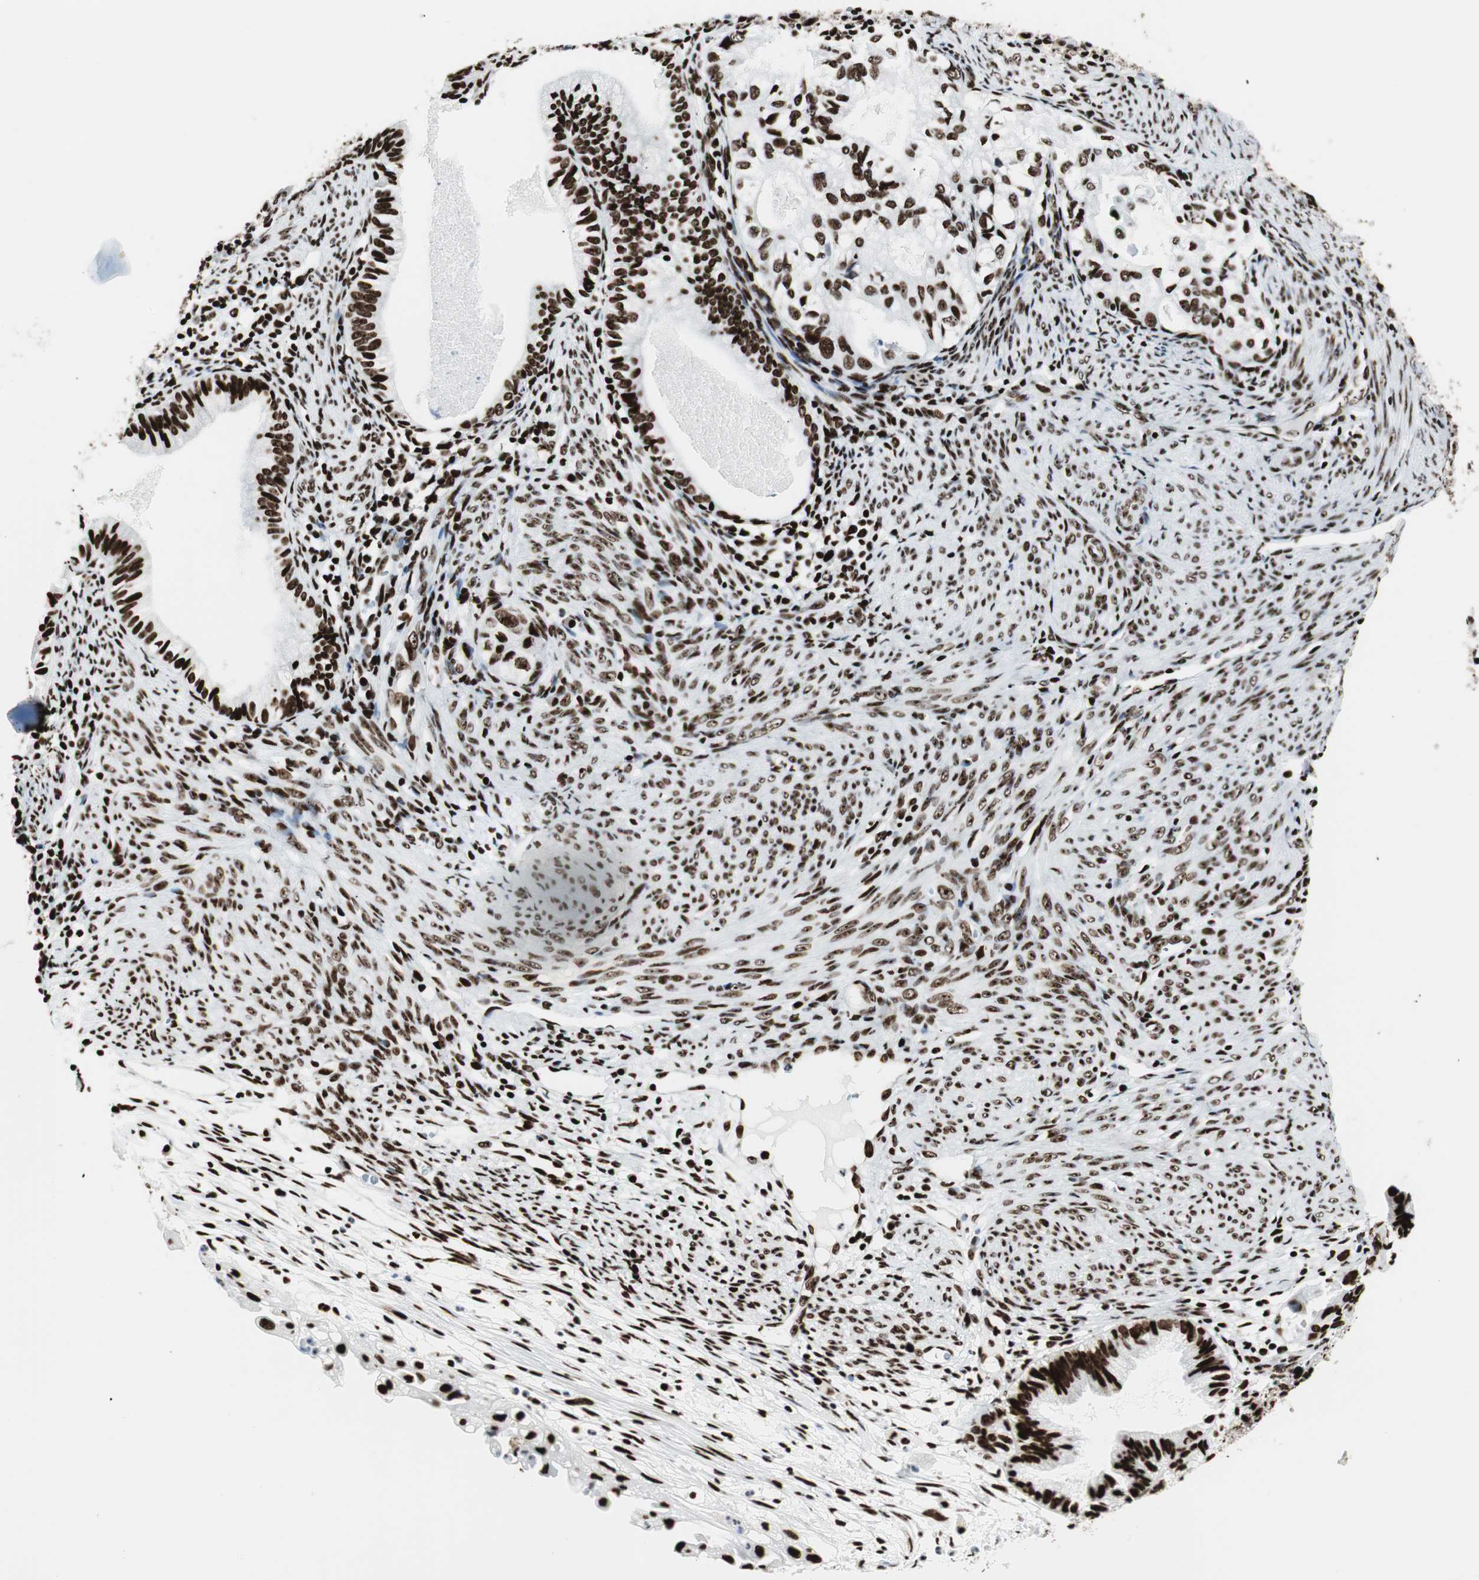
{"staining": {"intensity": "strong", "quantity": ">75%", "location": "nuclear"}, "tissue": "cervical cancer", "cell_type": "Tumor cells", "image_type": "cancer", "snomed": [{"axis": "morphology", "description": "Normal tissue, NOS"}, {"axis": "morphology", "description": "Adenocarcinoma, NOS"}, {"axis": "topography", "description": "Cervix"}, {"axis": "topography", "description": "Endometrium"}], "caption": "IHC photomicrograph of human cervical adenocarcinoma stained for a protein (brown), which reveals high levels of strong nuclear expression in about >75% of tumor cells.", "gene": "NCL", "patient": {"sex": "female", "age": 86}}